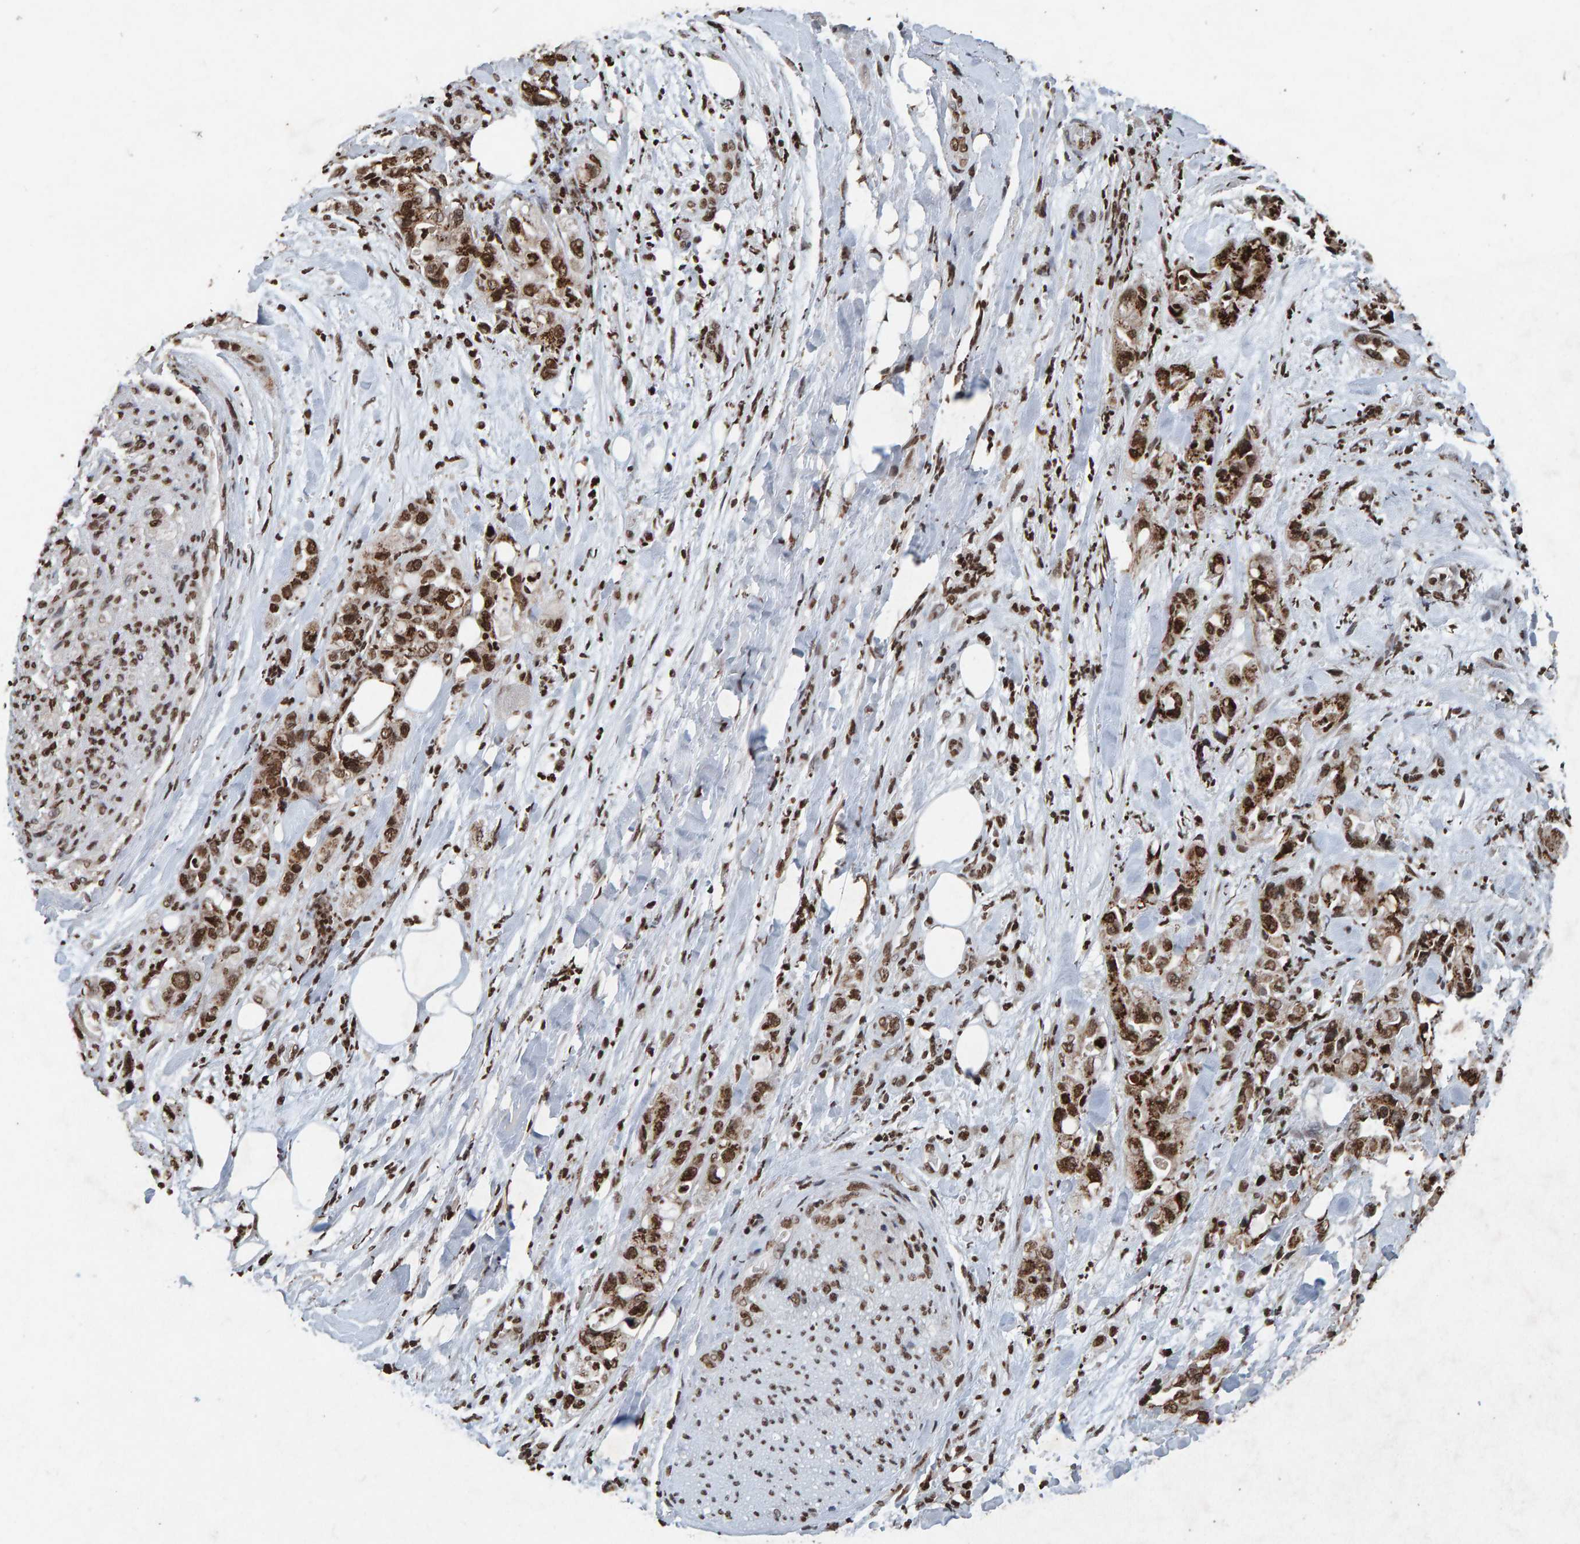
{"staining": {"intensity": "moderate", "quantity": ">75%", "location": "nuclear"}, "tissue": "pancreatic cancer", "cell_type": "Tumor cells", "image_type": "cancer", "snomed": [{"axis": "morphology", "description": "Adenocarcinoma, NOS"}, {"axis": "topography", "description": "Pancreas"}], "caption": "Immunohistochemistry (IHC) image of human adenocarcinoma (pancreatic) stained for a protein (brown), which displays medium levels of moderate nuclear expression in about >75% of tumor cells.", "gene": "H2AZ1", "patient": {"sex": "male", "age": 70}}